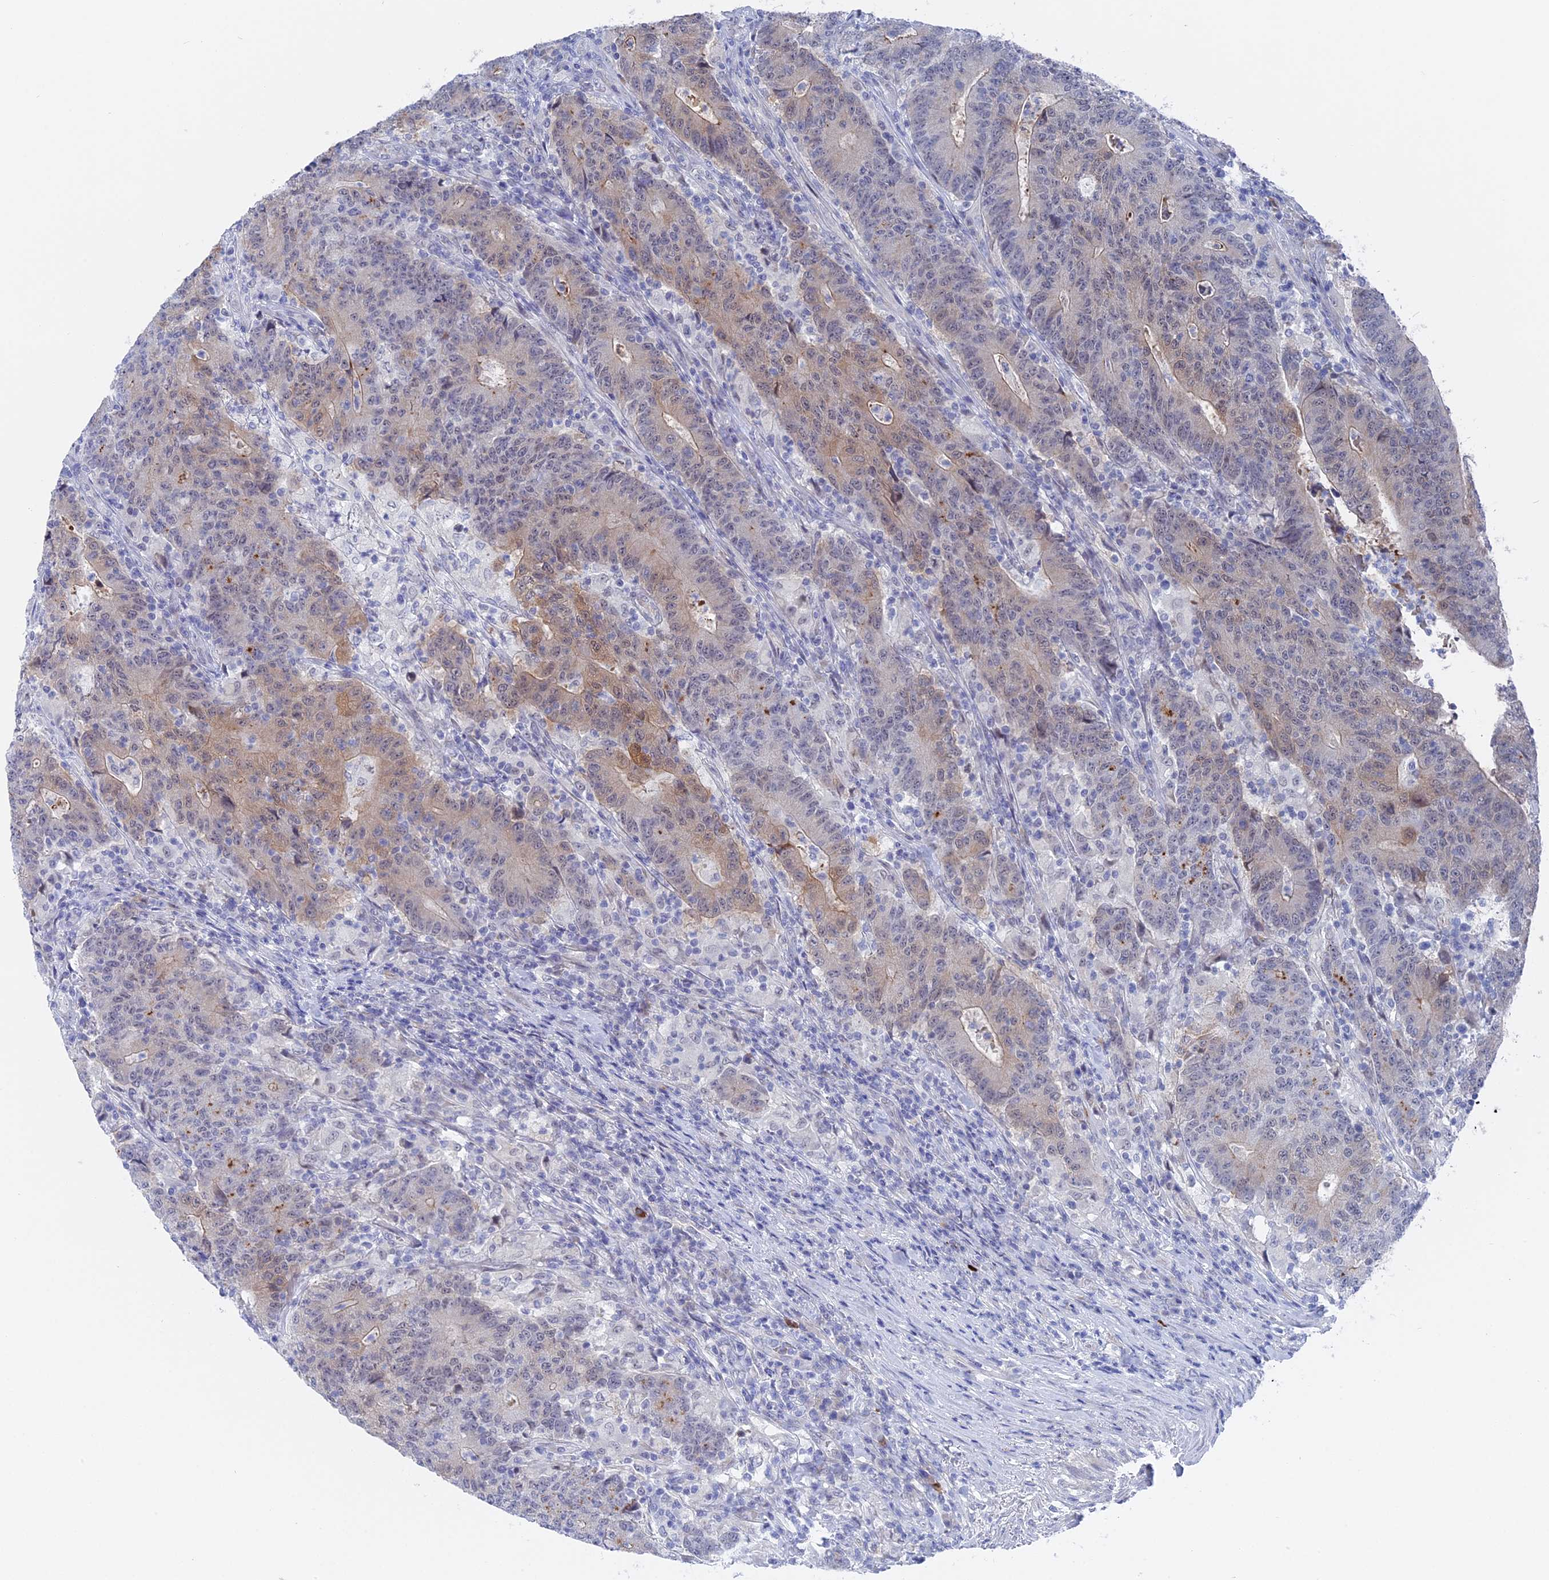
{"staining": {"intensity": "moderate", "quantity": "<25%", "location": "cytoplasmic/membranous"}, "tissue": "colorectal cancer", "cell_type": "Tumor cells", "image_type": "cancer", "snomed": [{"axis": "morphology", "description": "Adenocarcinoma, NOS"}, {"axis": "topography", "description": "Colon"}], "caption": "Immunohistochemistry of colorectal adenocarcinoma reveals low levels of moderate cytoplasmic/membranous positivity in about <25% of tumor cells.", "gene": "DACT3", "patient": {"sex": "female", "age": 75}}